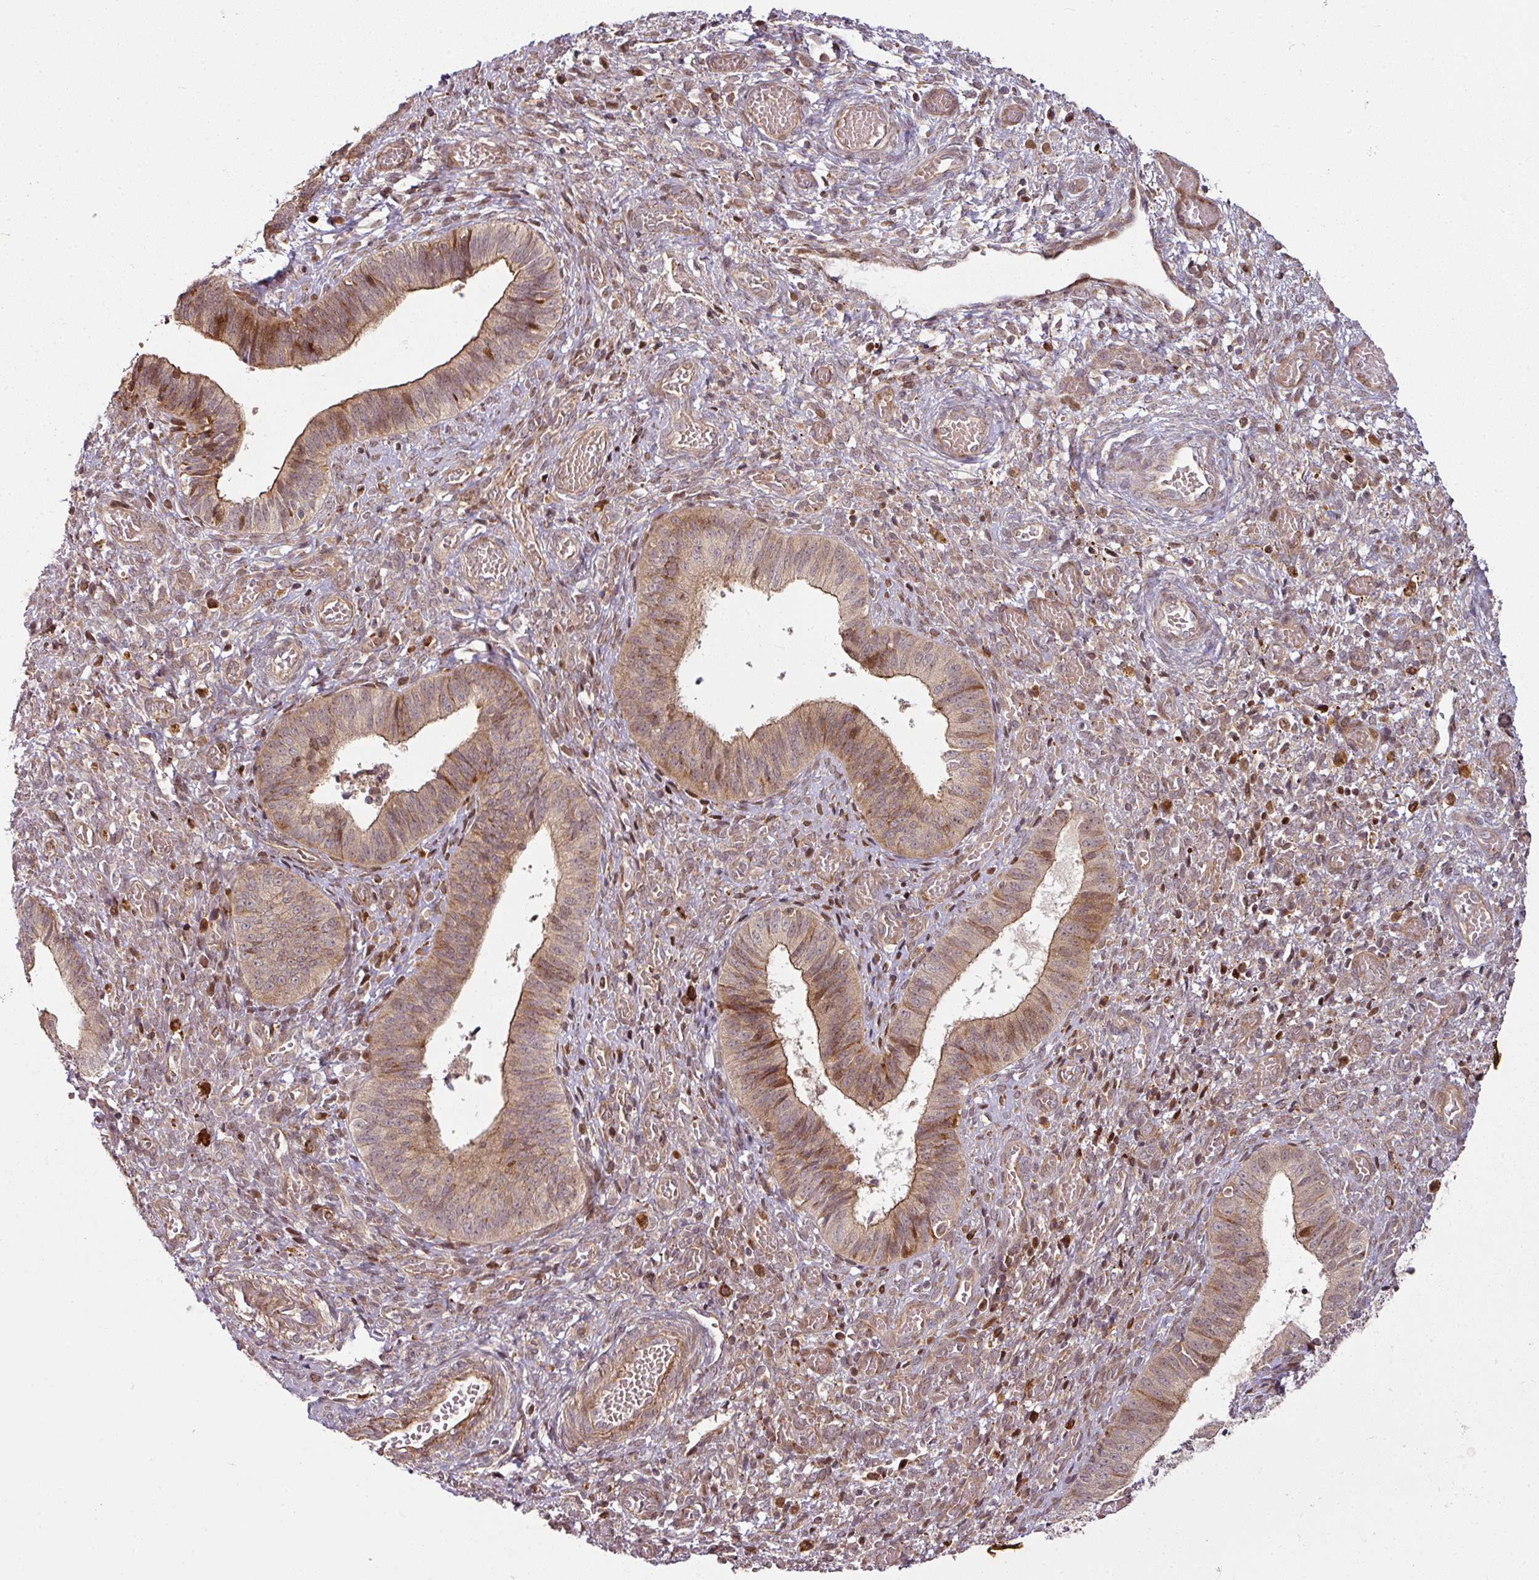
{"staining": {"intensity": "moderate", "quantity": ">75%", "location": "cytoplasmic/membranous,nuclear"}, "tissue": "cervical cancer", "cell_type": "Tumor cells", "image_type": "cancer", "snomed": [{"axis": "morphology", "description": "Squamous cell carcinoma, NOS"}, {"axis": "topography", "description": "Cervix"}], "caption": "A micrograph of human squamous cell carcinoma (cervical) stained for a protein shows moderate cytoplasmic/membranous and nuclear brown staining in tumor cells.", "gene": "ATAT1", "patient": {"sex": "female", "age": 59}}